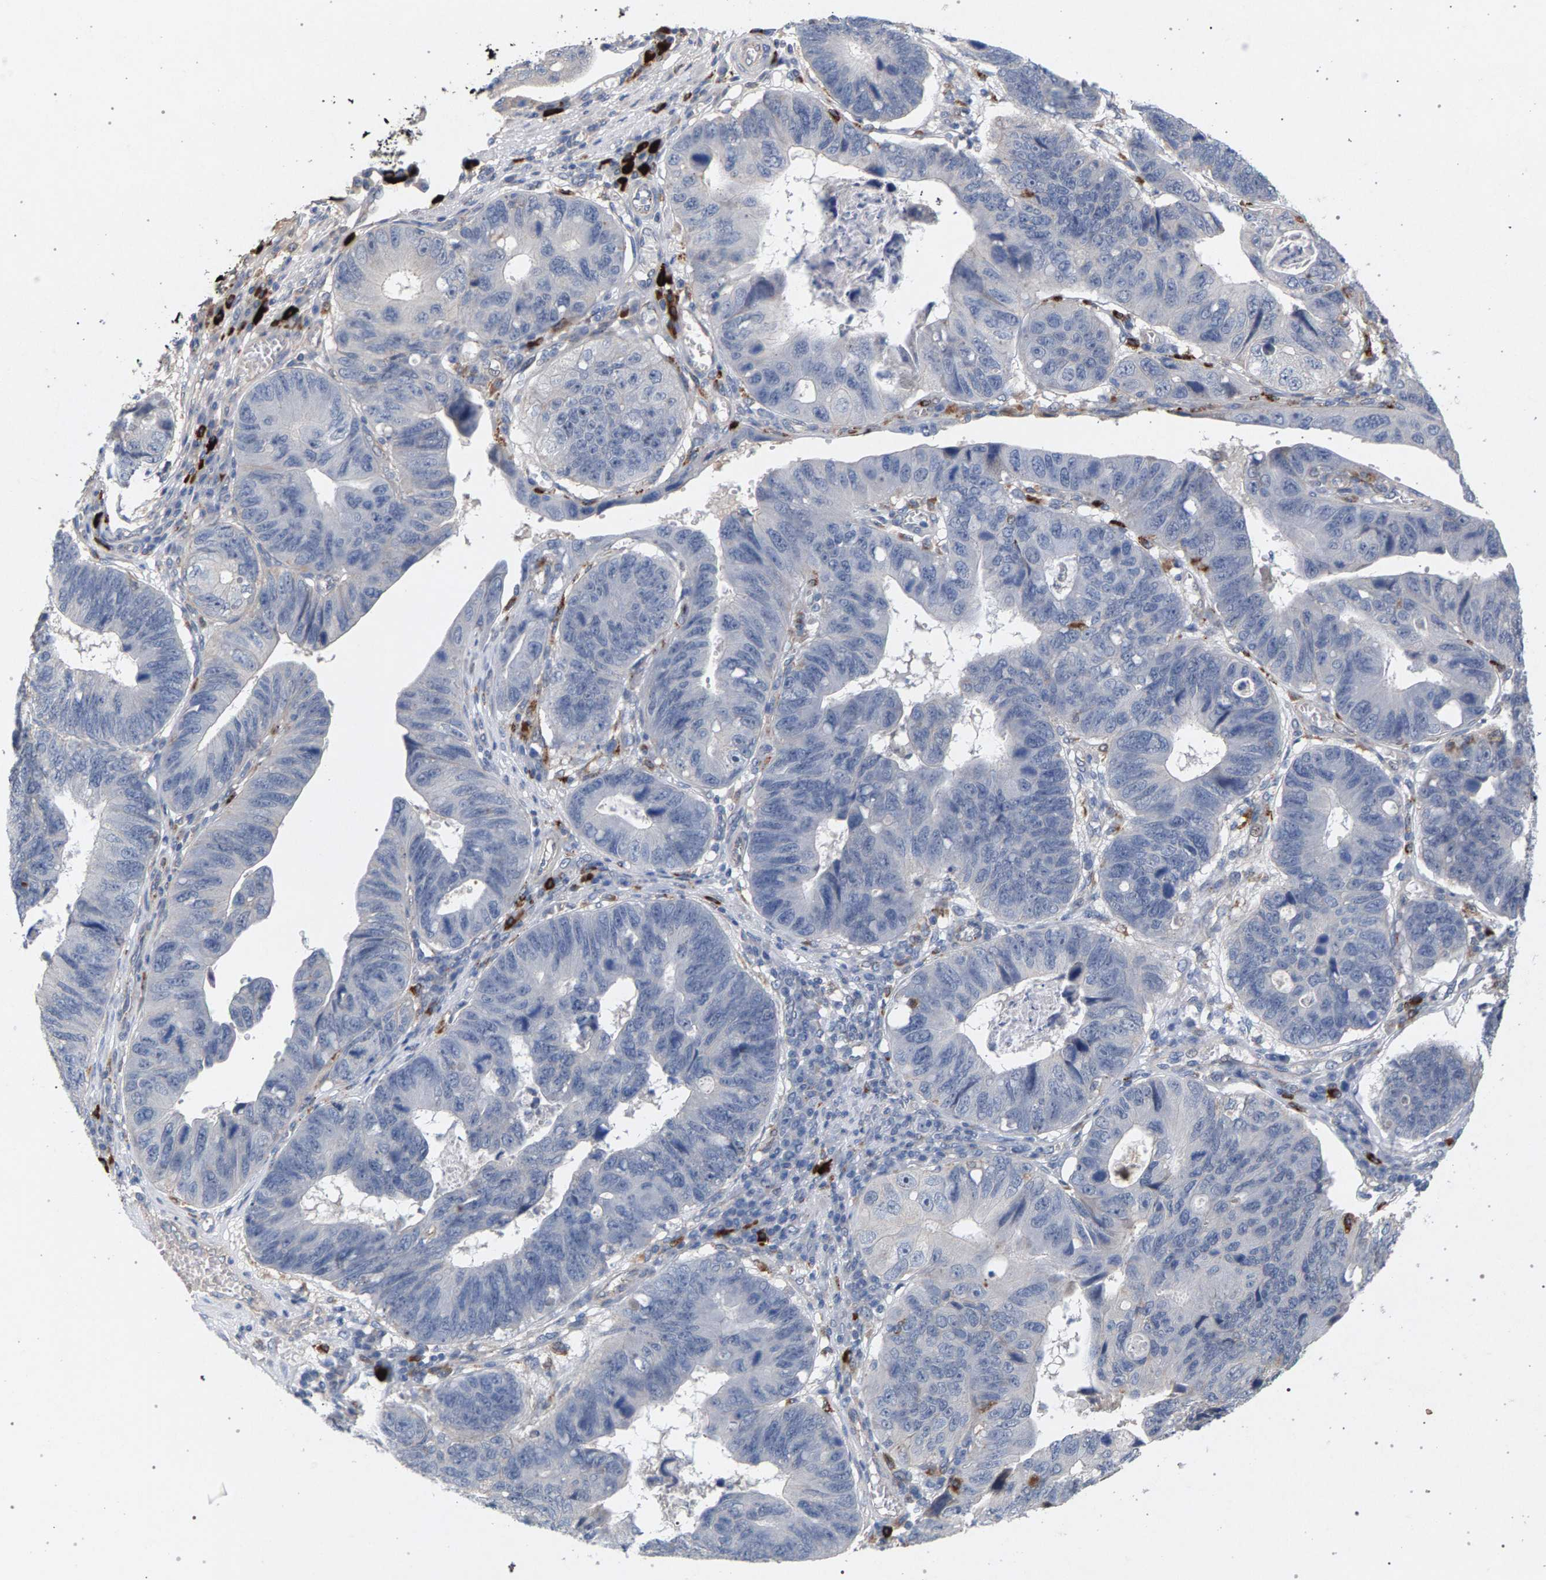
{"staining": {"intensity": "negative", "quantity": "none", "location": "none"}, "tissue": "stomach cancer", "cell_type": "Tumor cells", "image_type": "cancer", "snomed": [{"axis": "morphology", "description": "Adenocarcinoma, NOS"}, {"axis": "topography", "description": "Stomach"}], "caption": "High magnification brightfield microscopy of stomach adenocarcinoma stained with DAB (3,3'-diaminobenzidine) (brown) and counterstained with hematoxylin (blue): tumor cells show no significant positivity.", "gene": "MAMDC2", "patient": {"sex": "male", "age": 59}}